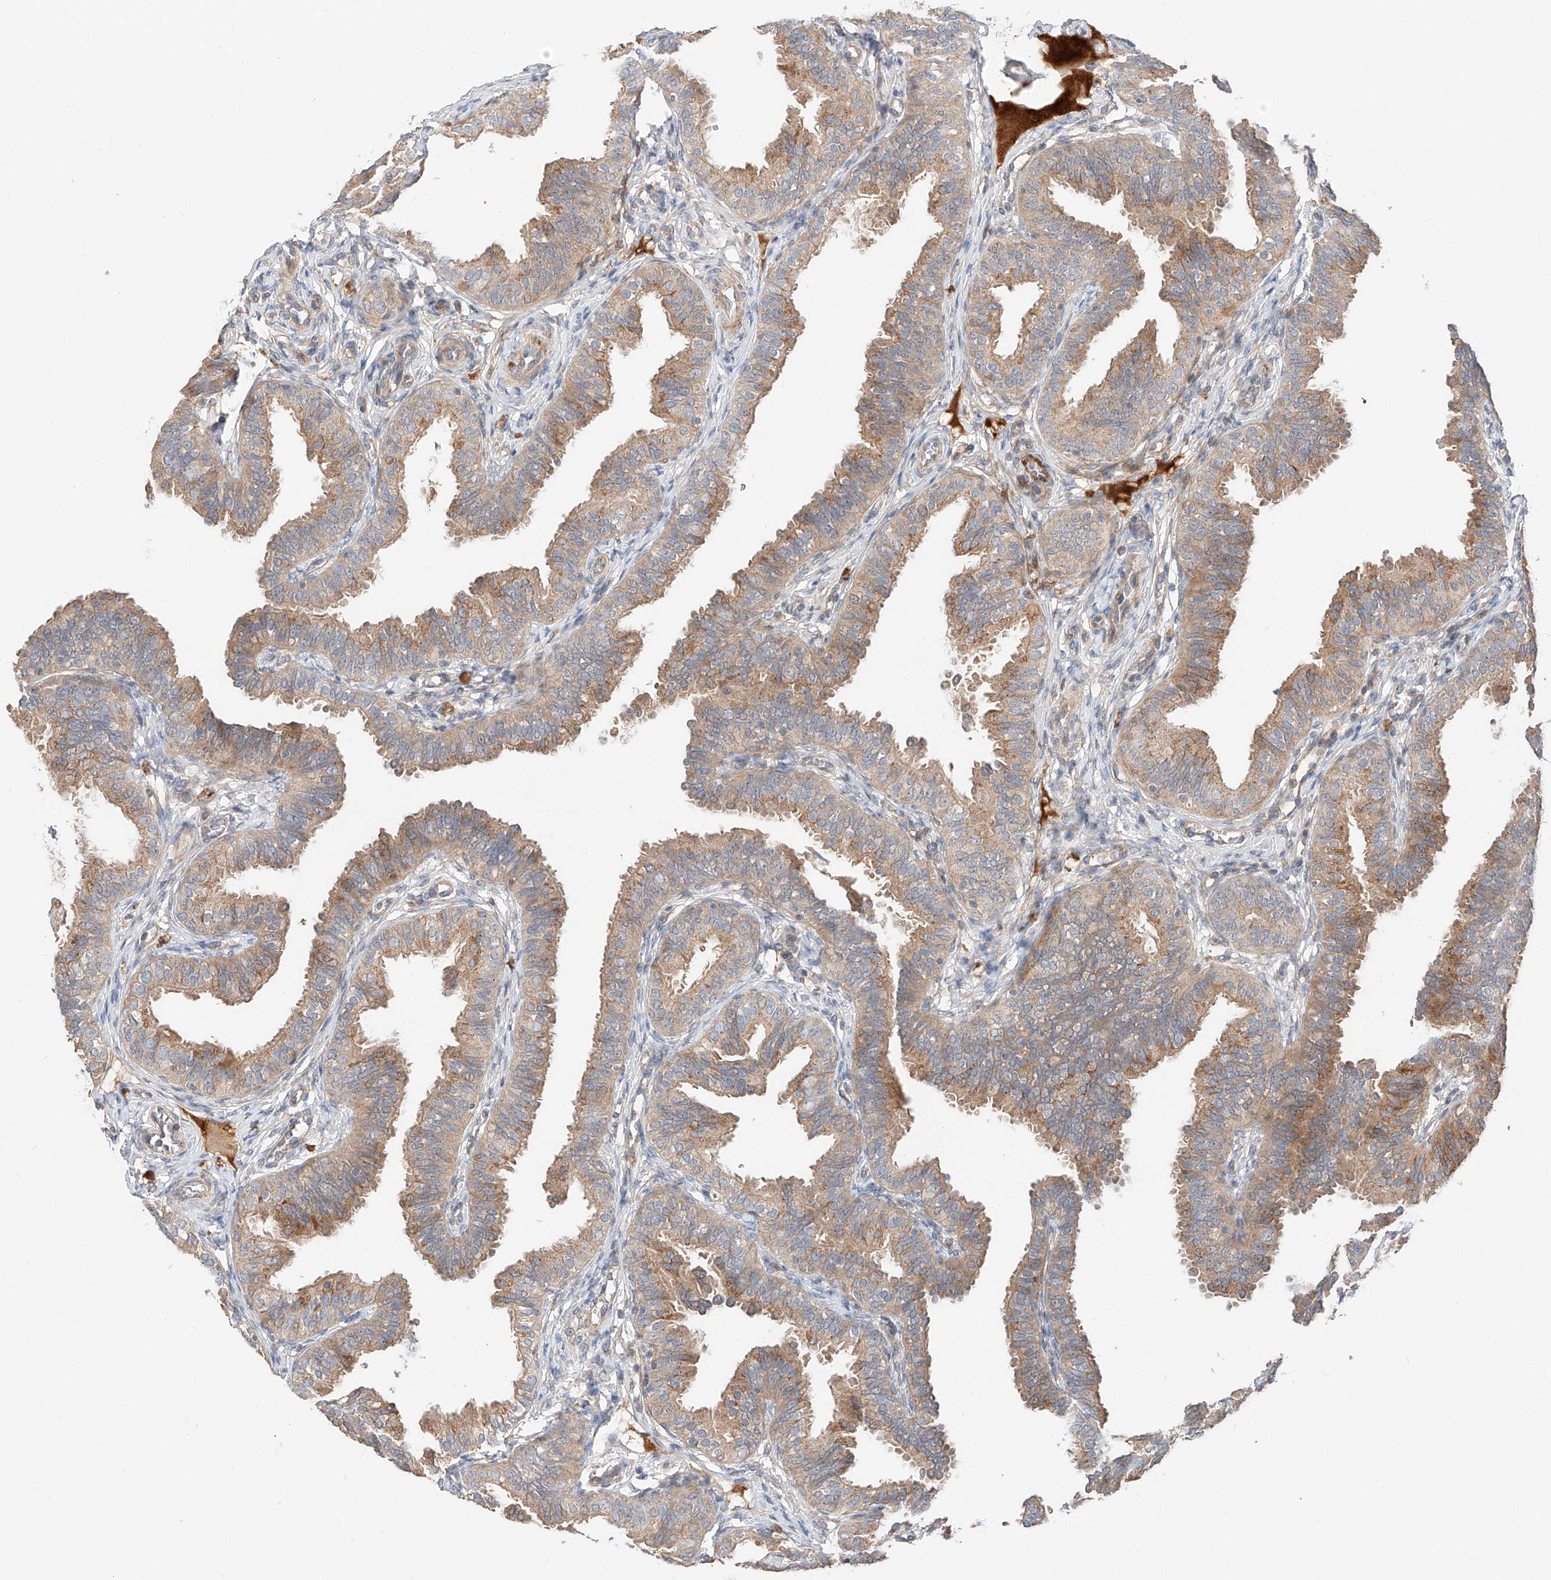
{"staining": {"intensity": "moderate", "quantity": "25%-75%", "location": "cytoplasmic/membranous"}, "tissue": "fallopian tube", "cell_type": "Glandular cells", "image_type": "normal", "snomed": [{"axis": "morphology", "description": "Normal tissue, NOS"}, {"axis": "topography", "description": "Fallopian tube"}], "caption": "DAB immunohistochemical staining of unremarkable human fallopian tube displays moderate cytoplasmic/membranous protein staining in about 25%-75% of glandular cells. (Stains: DAB (3,3'-diaminobenzidine) in brown, nuclei in blue, Microscopy: brightfield microscopy at high magnification).", "gene": "XPNPEP1", "patient": {"sex": "female", "age": 35}}